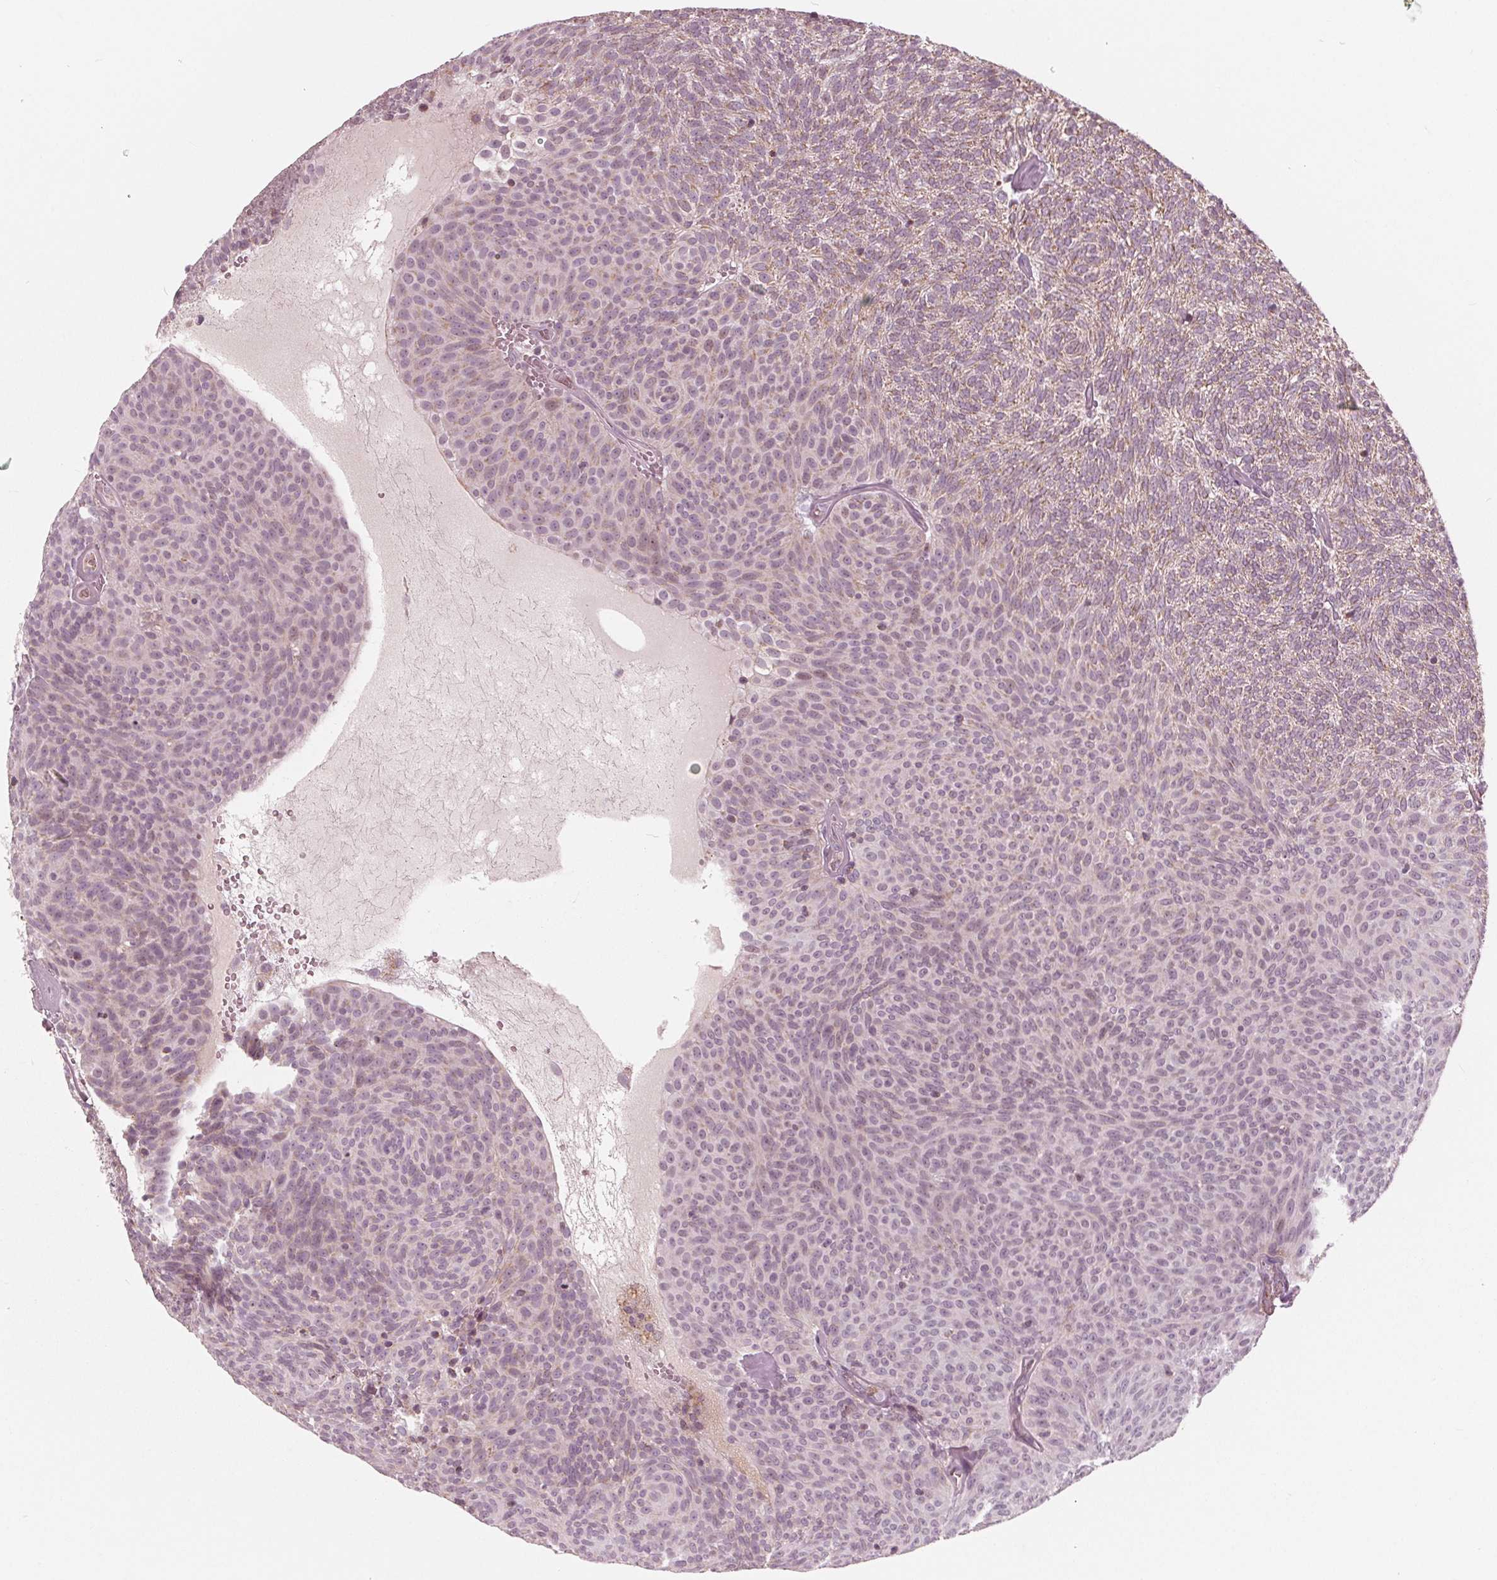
{"staining": {"intensity": "moderate", "quantity": "25%-75%", "location": "cytoplasmic/membranous"}, "tissue": "urothelial cancer", "cell_type": "Tumor cells", "image_type": "cancer", "snomed": [{"axis": "morphology", "description": "Urothelial carcinoma, Low grade"}, {"axis": "topography", "description": "Urinary bladder"}], "caption": "Urothelial carcinoma (low-grade) tissue shows moderate cytoplasmic/membranous staining in about 25%-75% of tumor cells", "gene": "DCAF4L2", "patient": {"sex": "male", "age": 77}}